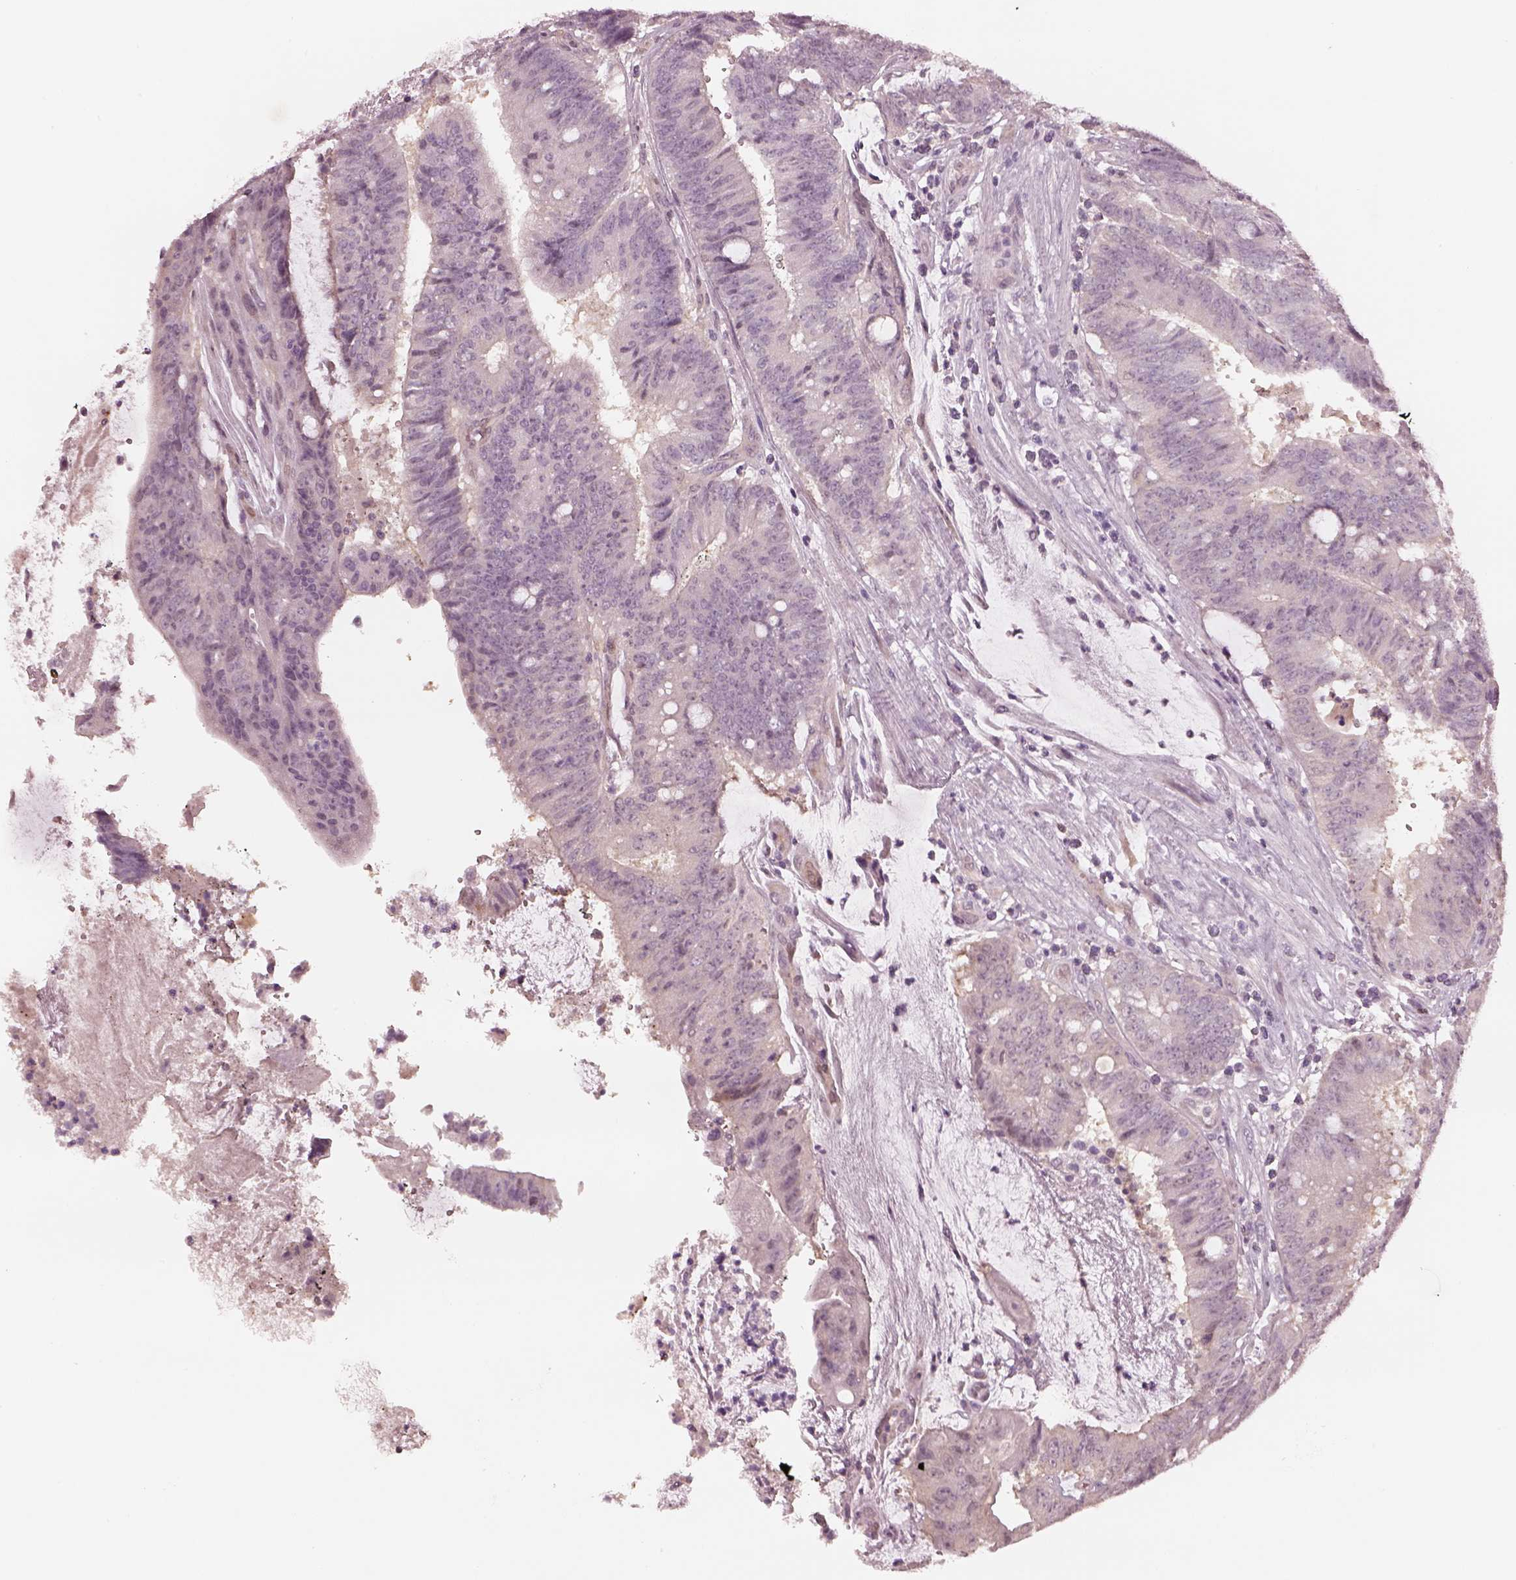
{"staining": {"intensity": "negative", "quantity": "none", "location": "none"}, "tissue": "colorectal cancer", "cell_type": "Tumor cells", "image_type": "cancer", "snomed": [{"axis": "morphology", "description": "Adenocarcinoma, NOS"}, {"axis": "topography", "description": "Colon"}], "caption": "Immunohistochemistry (IHC) micrograph of neoplastic tissue: human colorectal cancer stained with DAB displays no significant protein staining in tumor cells.", "gene": "EGR4", "patient": {"sex": "female", "age": 43}}